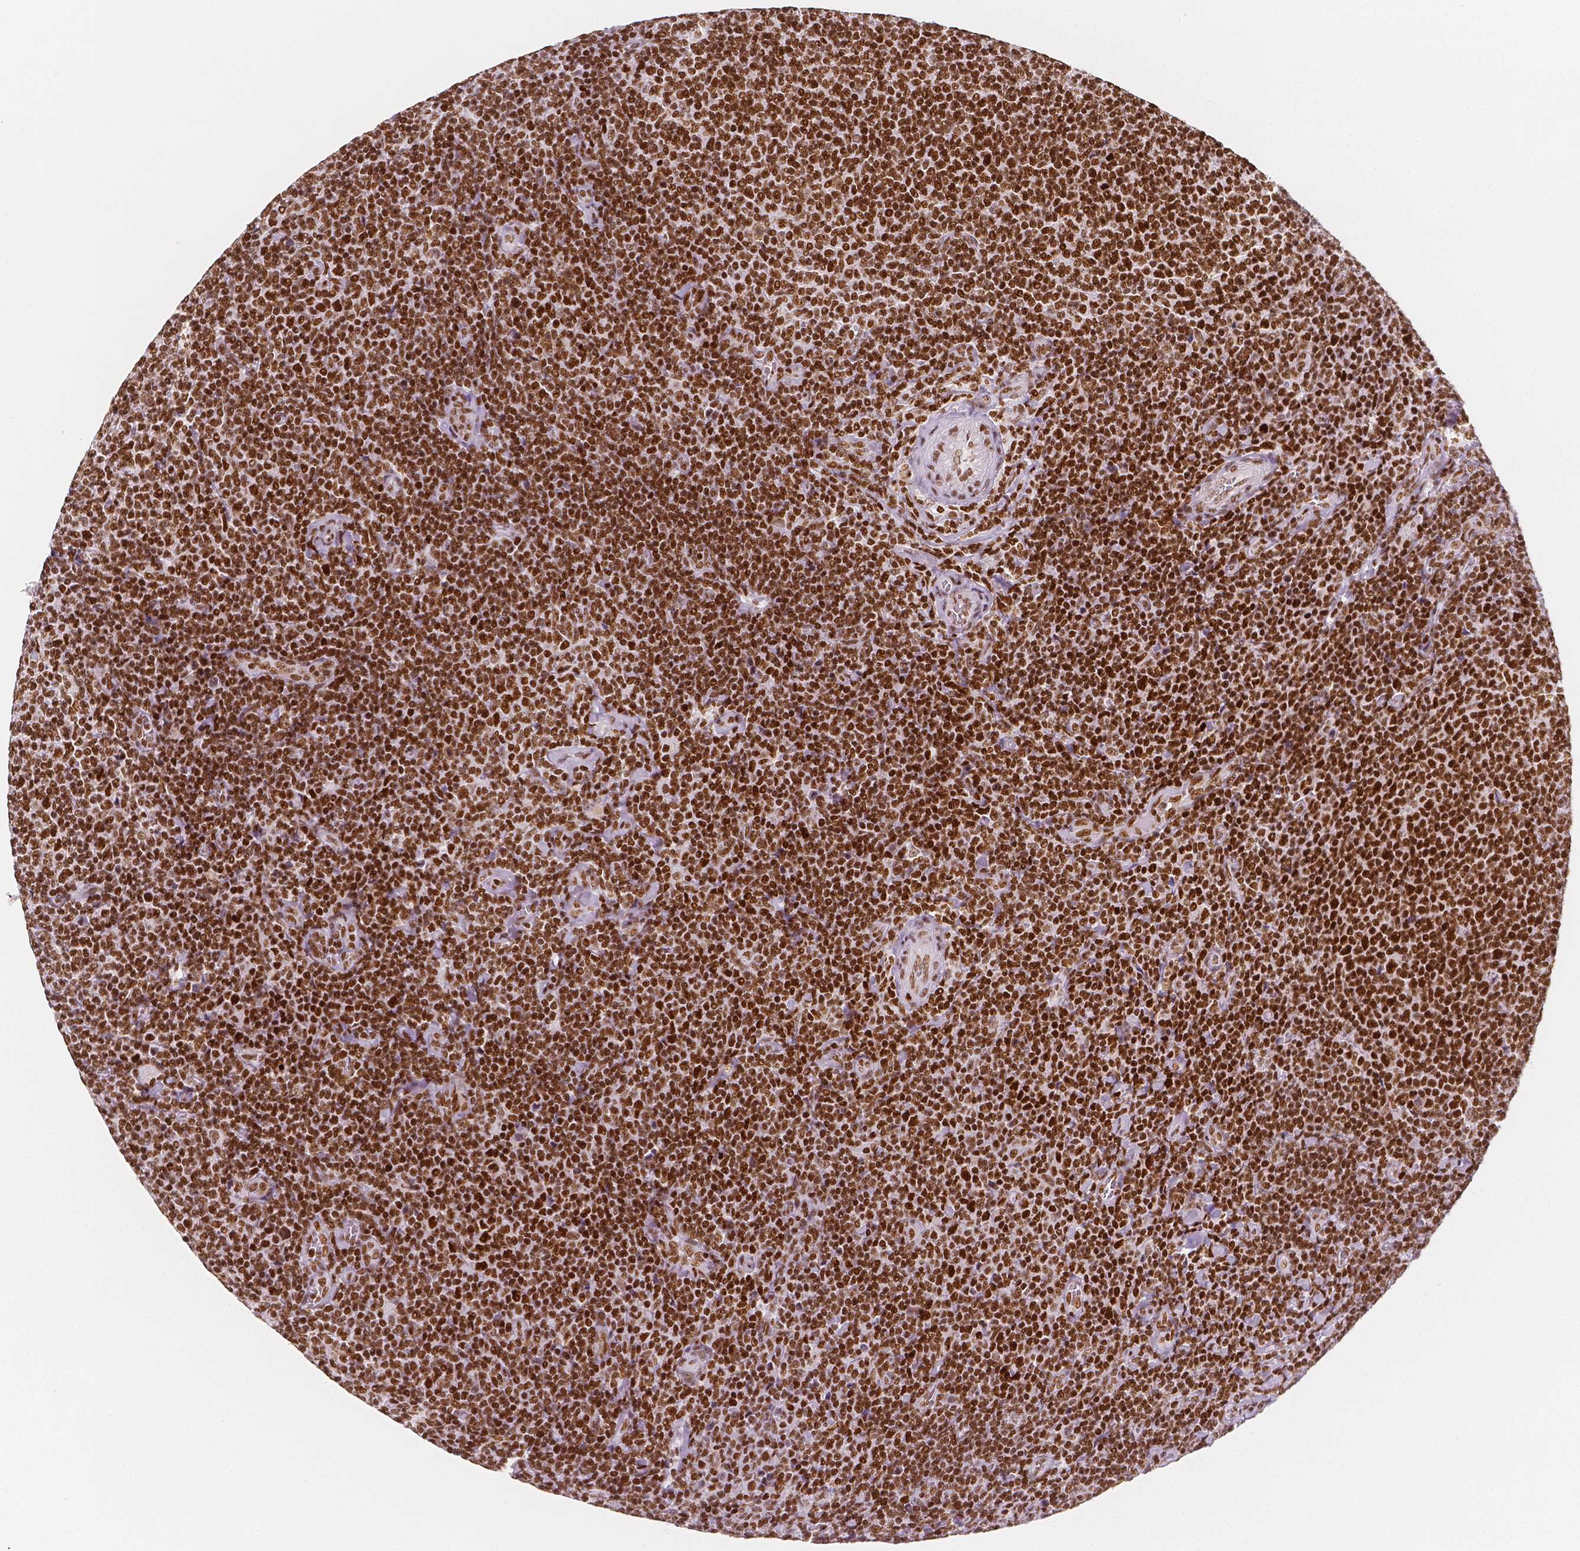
{"staining": {"intensity": "strong", "quantity": ">75%", "location": "nuclear"}, "tissue": "lymphoma", "cell_type": "Tumor cells", "image_type": "cancer", "snomed": [{"axis": "morphology", "description": "Malignant lymphoma, non-Hodgkin's type, Low grade"}, {"axis": "topography", "description": "Lymph node"}], "caption": "Immunohistochemical staining of human lymphoma exhibits high levels of strong nuclear protein positivity in approximately >75% of tumor cells.", "gene": "HDAC1", "patient": {"sex": "male", "age": 52}}